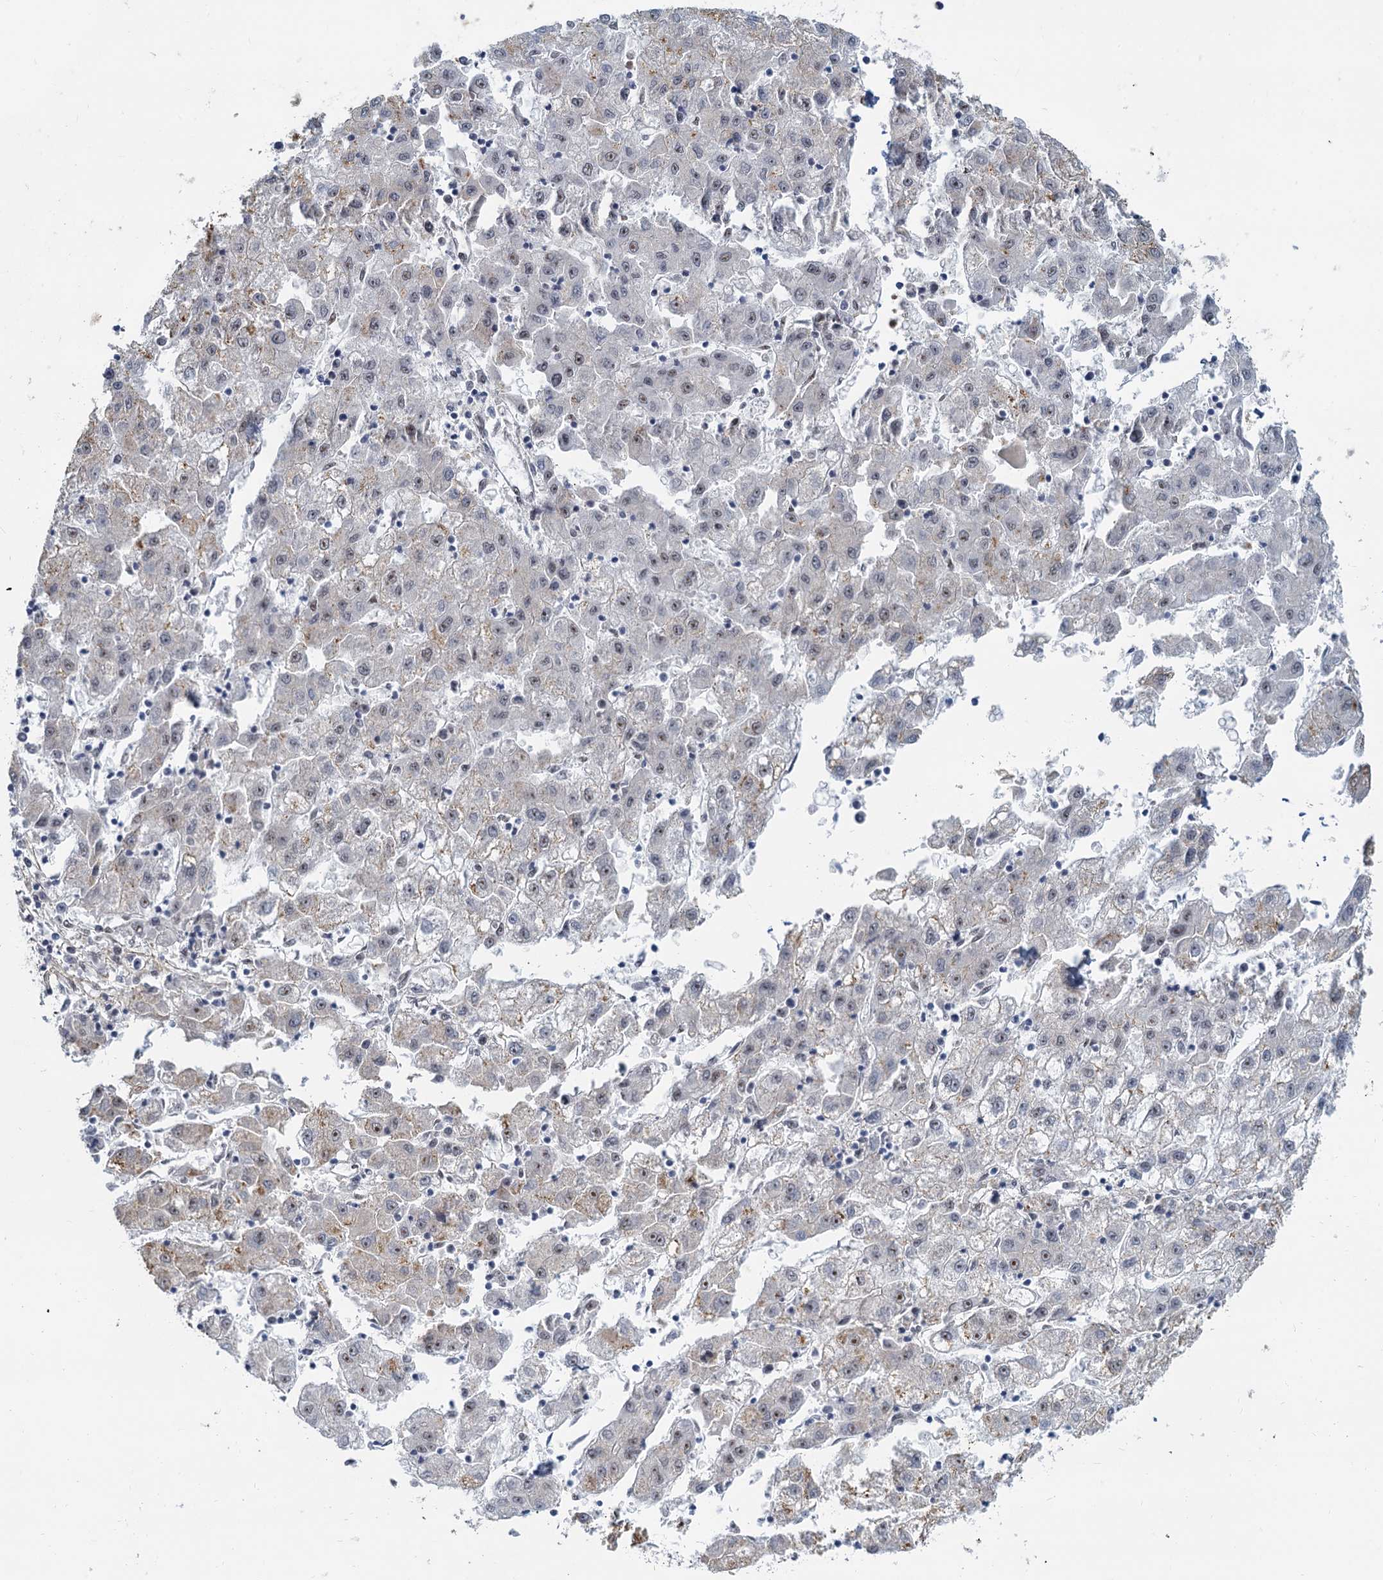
{"staining": {"intensity": "weak", "quantity": "<25%", "location": "nuclear"}, "tissue": "liver cancer", "cell_type": "Tumor cells", "image_type": "cancer", "snomed": [{"axis": "morphology", "description": "Carcinoma, Hepatocellular, NOS"}, {"axis": "topography", "description": "Liver"}], "caption": "High magnification brightfield microscopy of liver hepatocellular carcinoma stained with DAB (brown) and counterstained with hematoxylin (blue): tumor cells show no significant positivity.", "gene": "RPRD1A", "patient": {"sex": "male", "age": 72}}